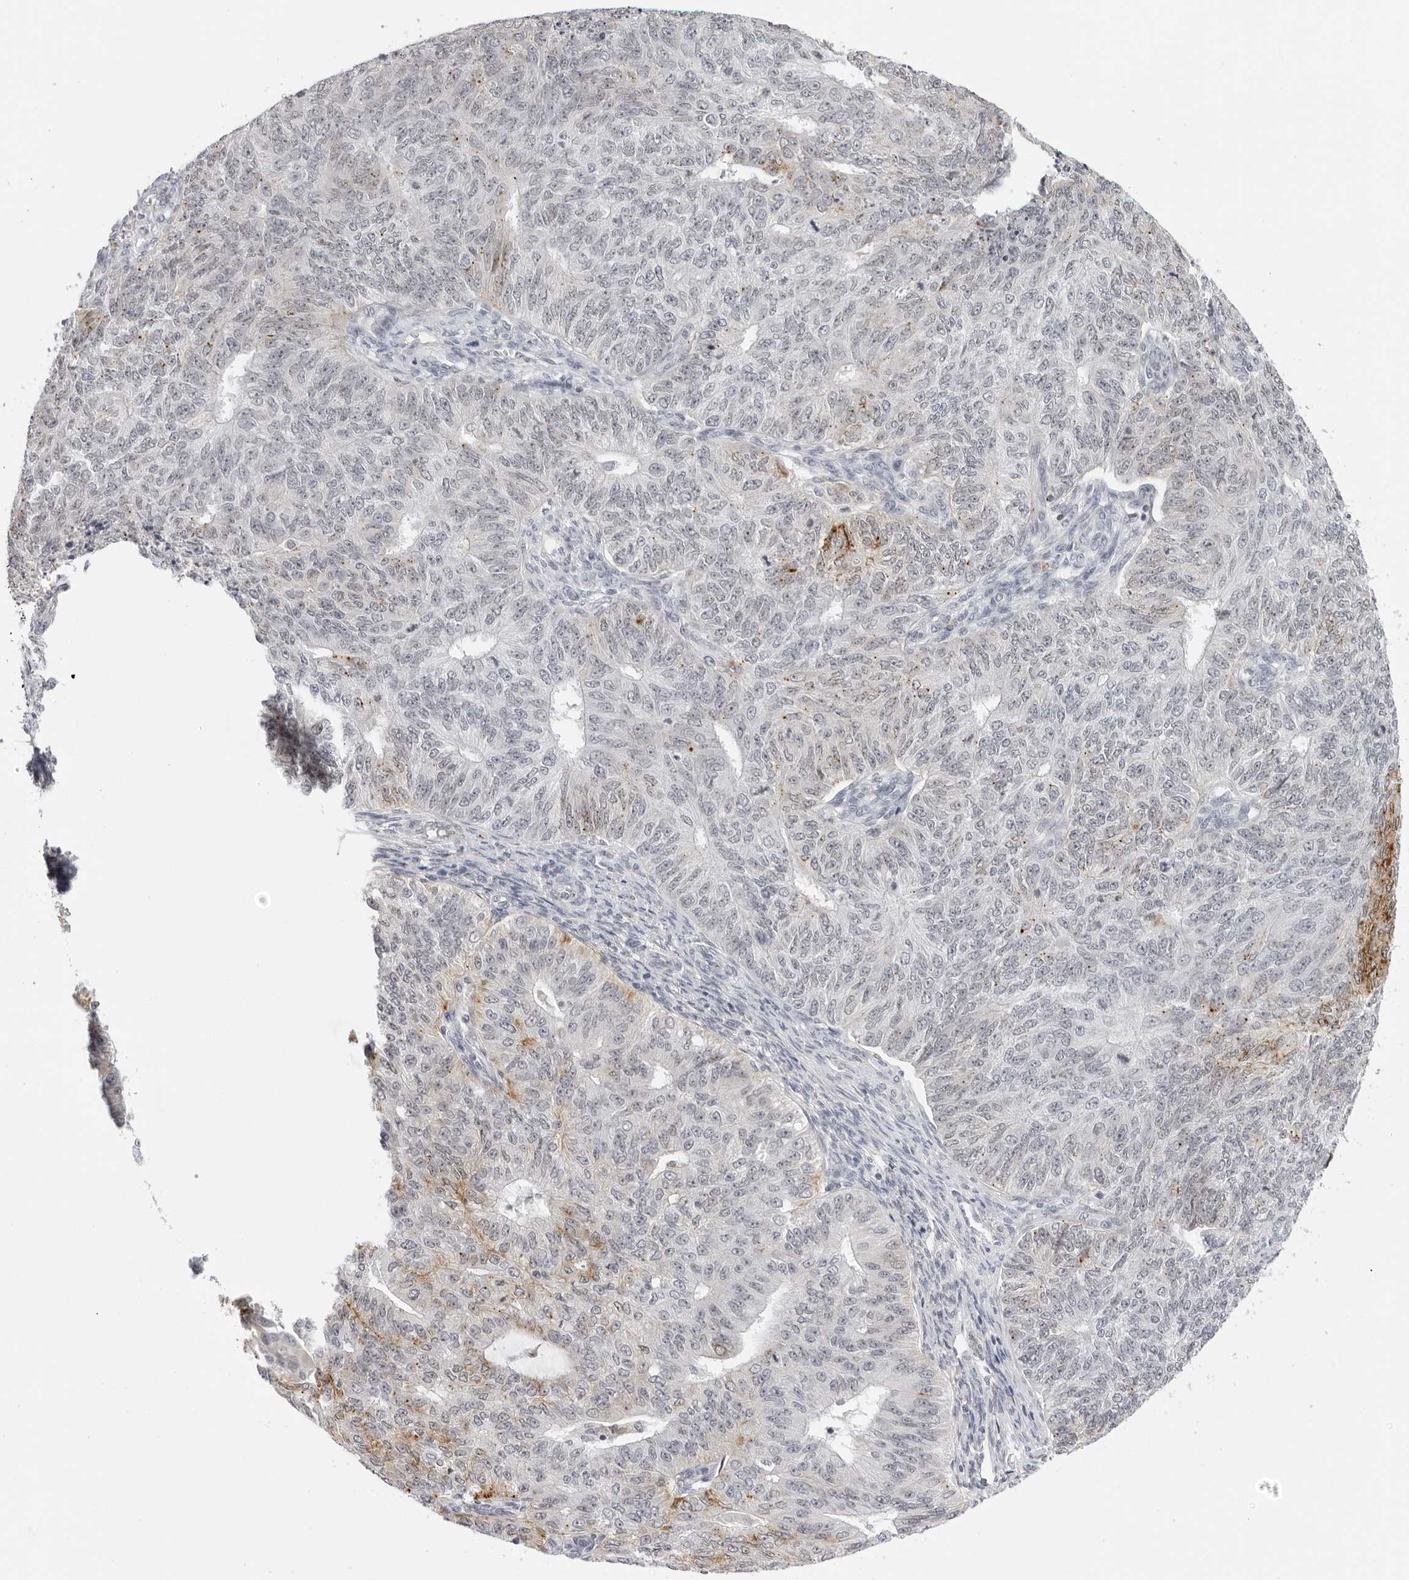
{"staining": {"intensity": "moderate", "quantity": "<25%", "location": "cytoplasmic/membranous"}, "tissue": "endometrial cancer", "cell_type": "Tumor cells", "image_type": "cancer", "snomed": [{"axis": "morphology", "description": "Adenocarcinoma, NOS"}, {"axis": "topography", "description": "Endometrium"}], "caption": "Immunohistochemical staining of endometrial cancer (adenocarcinoma) demonstrates low levels of moderate cytoplasmic/membranous protein positivity in approximately <25% of tumor cells. The staining was performed using DAB to visualize the protein expression in brown, while the nuclei were stained in blue with hematoxylin (Magnification: 20x).", "gene": "STRADB", "patient": {"sex": "female", "age": 32}}